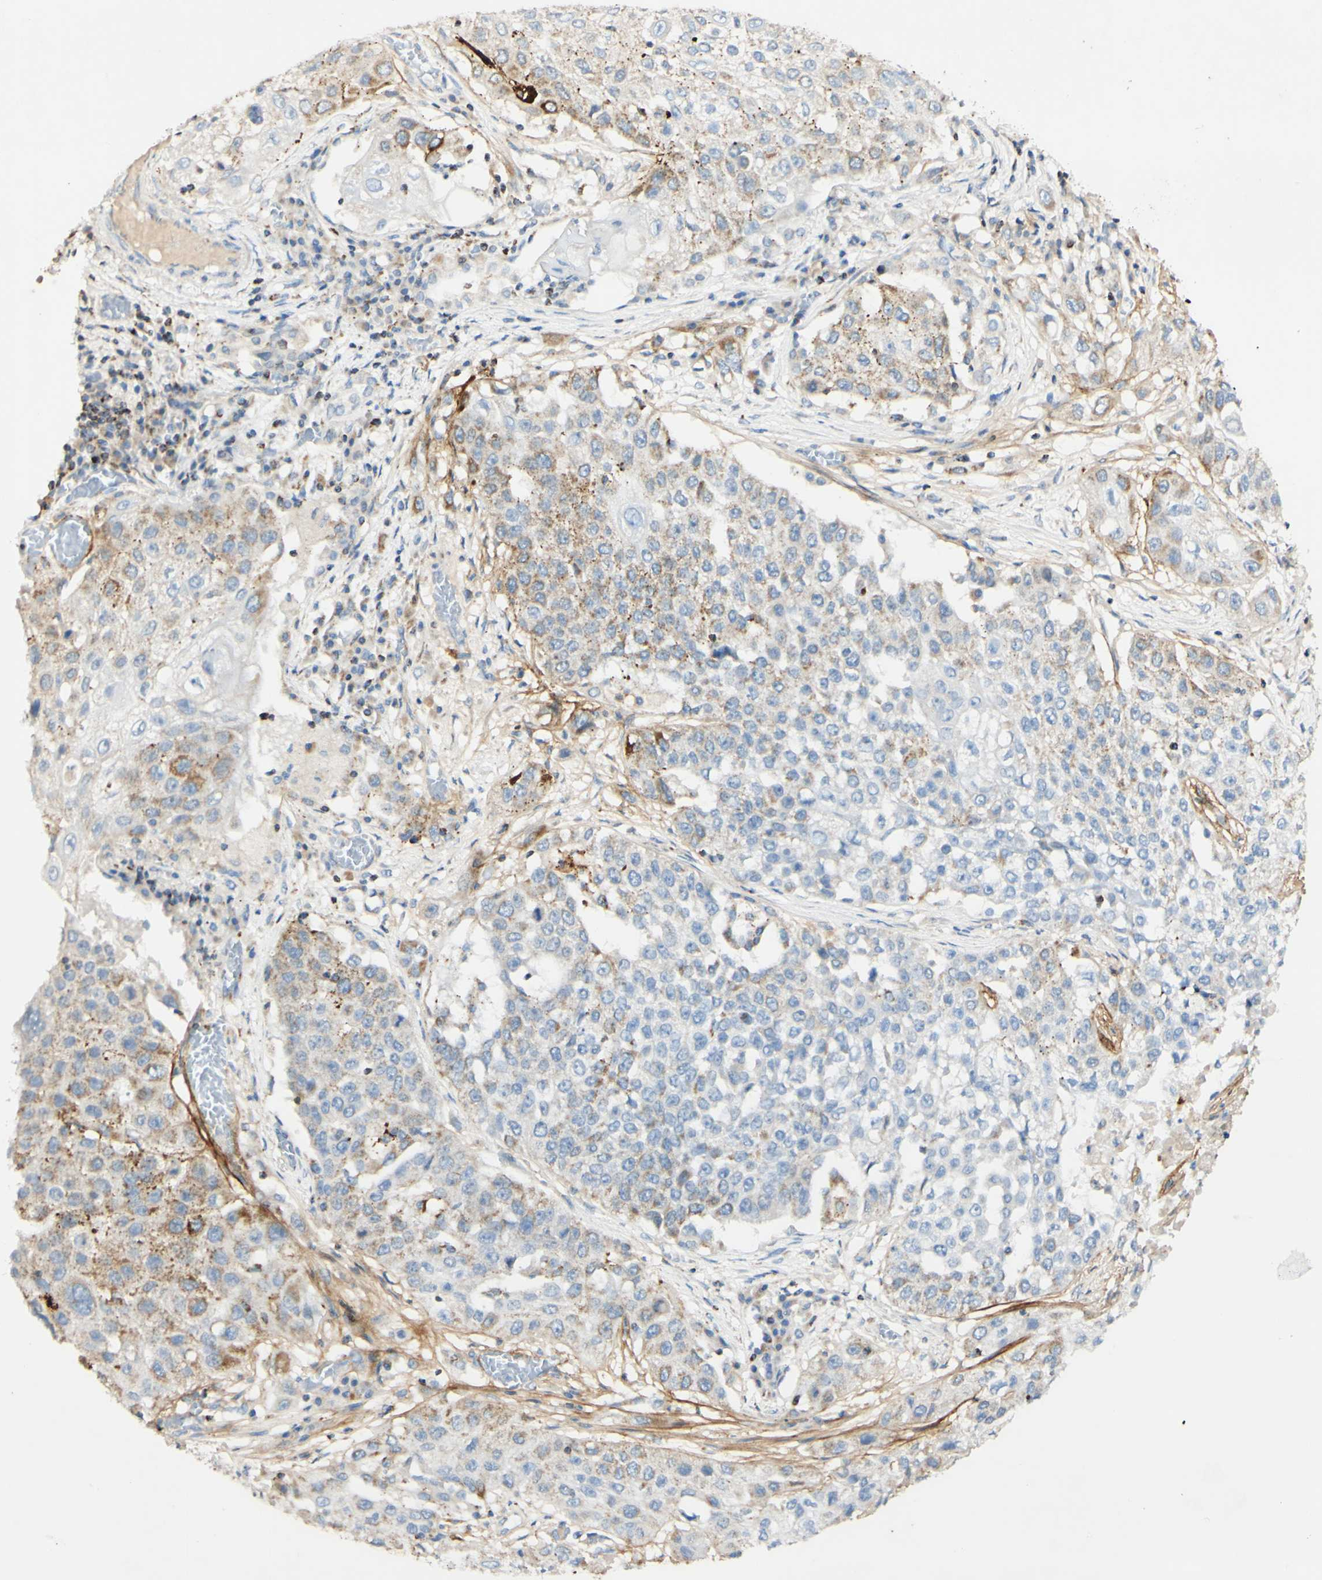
{"staining": {"intensity": "strong", "quantity": "<25%", "location": "cytoplasmic/membranous"}, "tissue": "lung cancer", "cell_type": "Tumor cells", "image_type": "cancer", "snomed": [{"axis": "morphology", "description": "Squamous cell carcinoma, NOS"}, {"axis": "topography", "description": "Lung"}], "caption": "Lung squamous cell carcinoma stained with a protein marker reveals strong staining in tumor cells.", "gene": "OXCT1", "patient": {"sex": "male", "age": 71}}